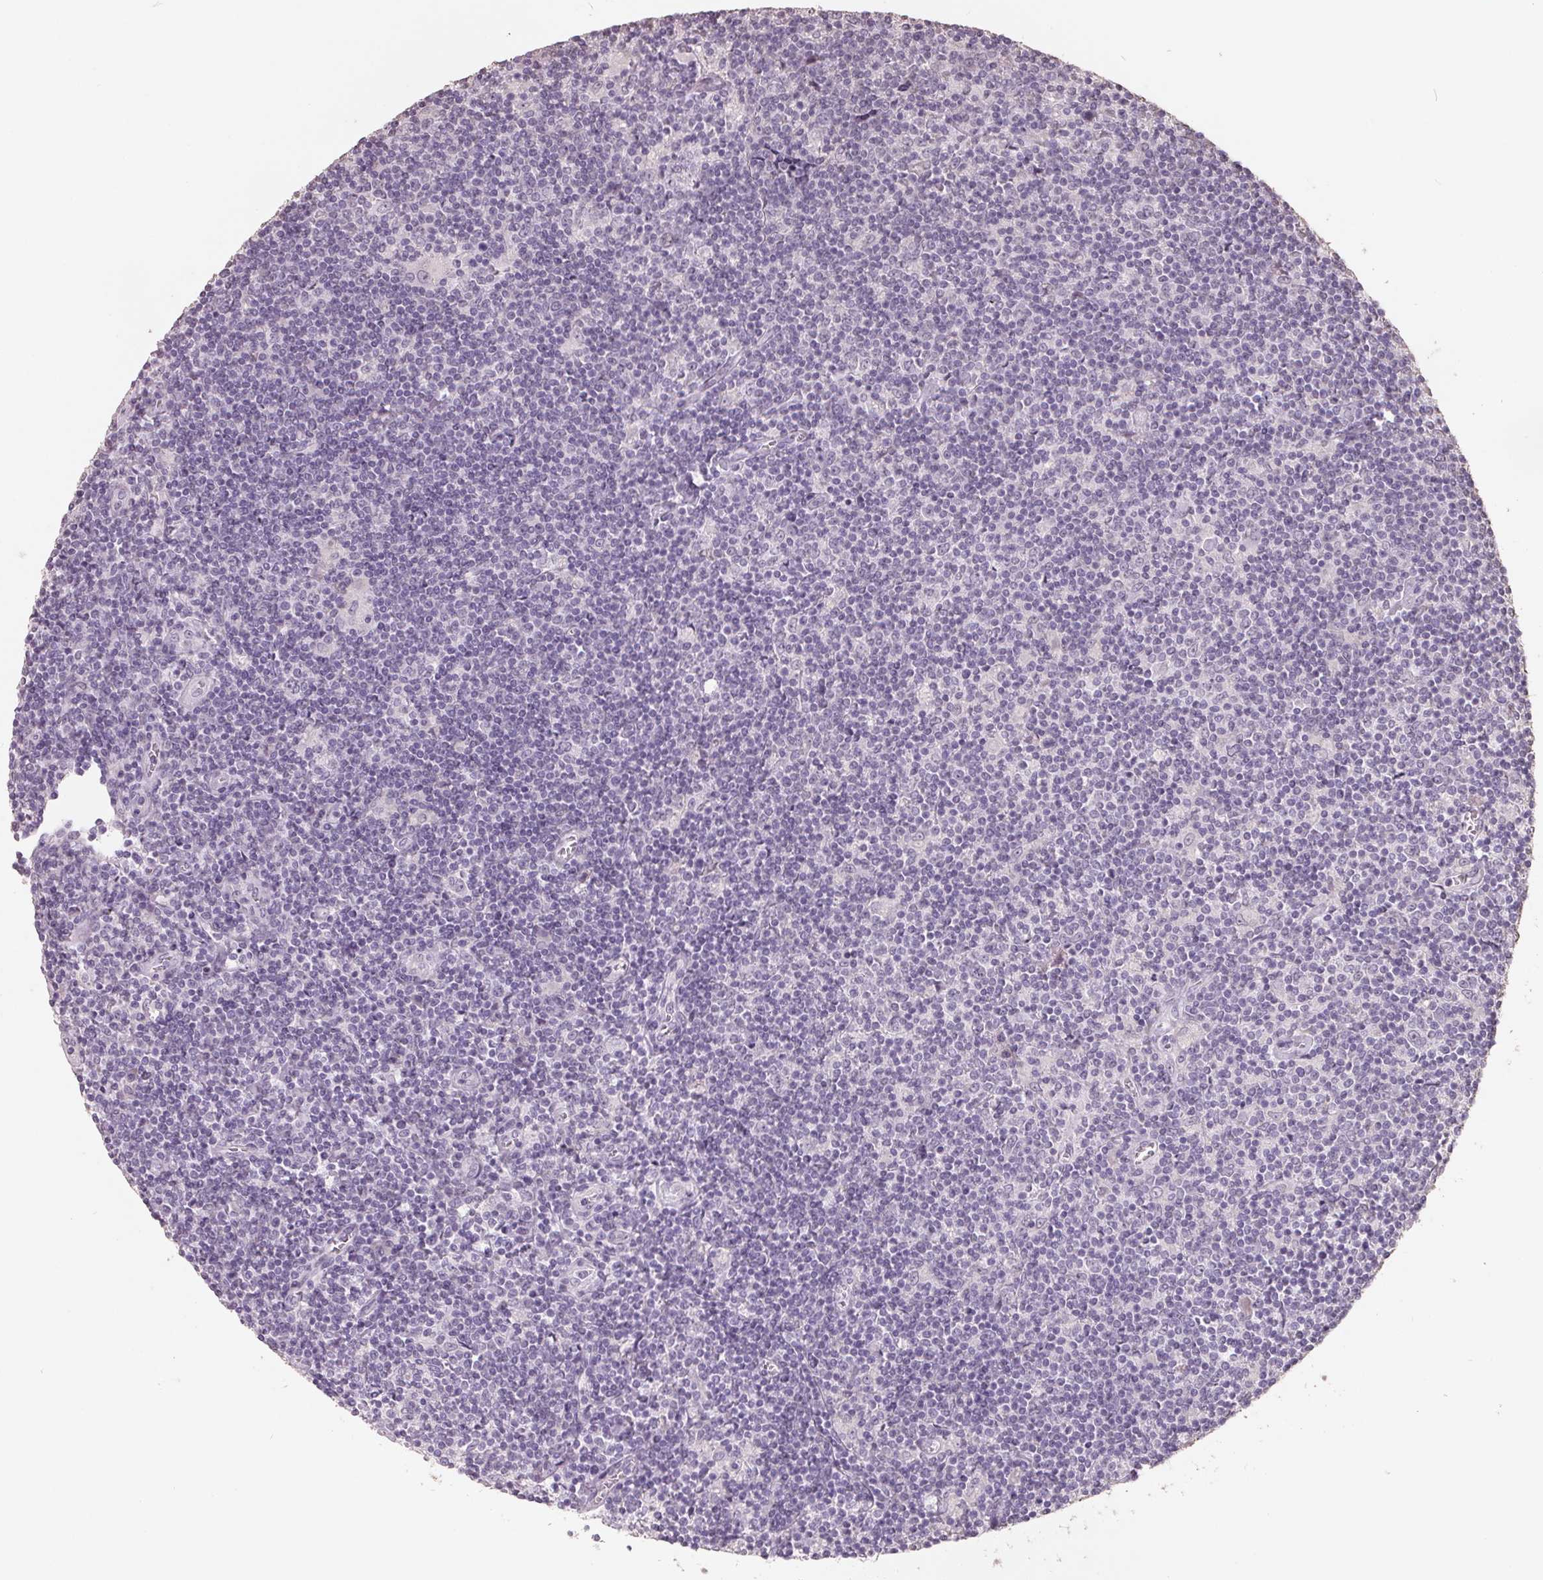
{"staining": {"intensity": "negative", "quantity": "none", "location": "none"}, "tissue": "lymphoma", "cell_type": "Tumor cells", "image_type": "cancer", "snomed": [{"axis": "morphology", "description": "Hodgkin's disease, NOS"}, {"axis": "topography", "description": "Lymph node"}], "caption": "This is an IHC photomicrograph of Hodgkin's disease. There is no expression in tumor cells.", "gene": "FTCD", "patient": {"sex": "male", "age": 40}}